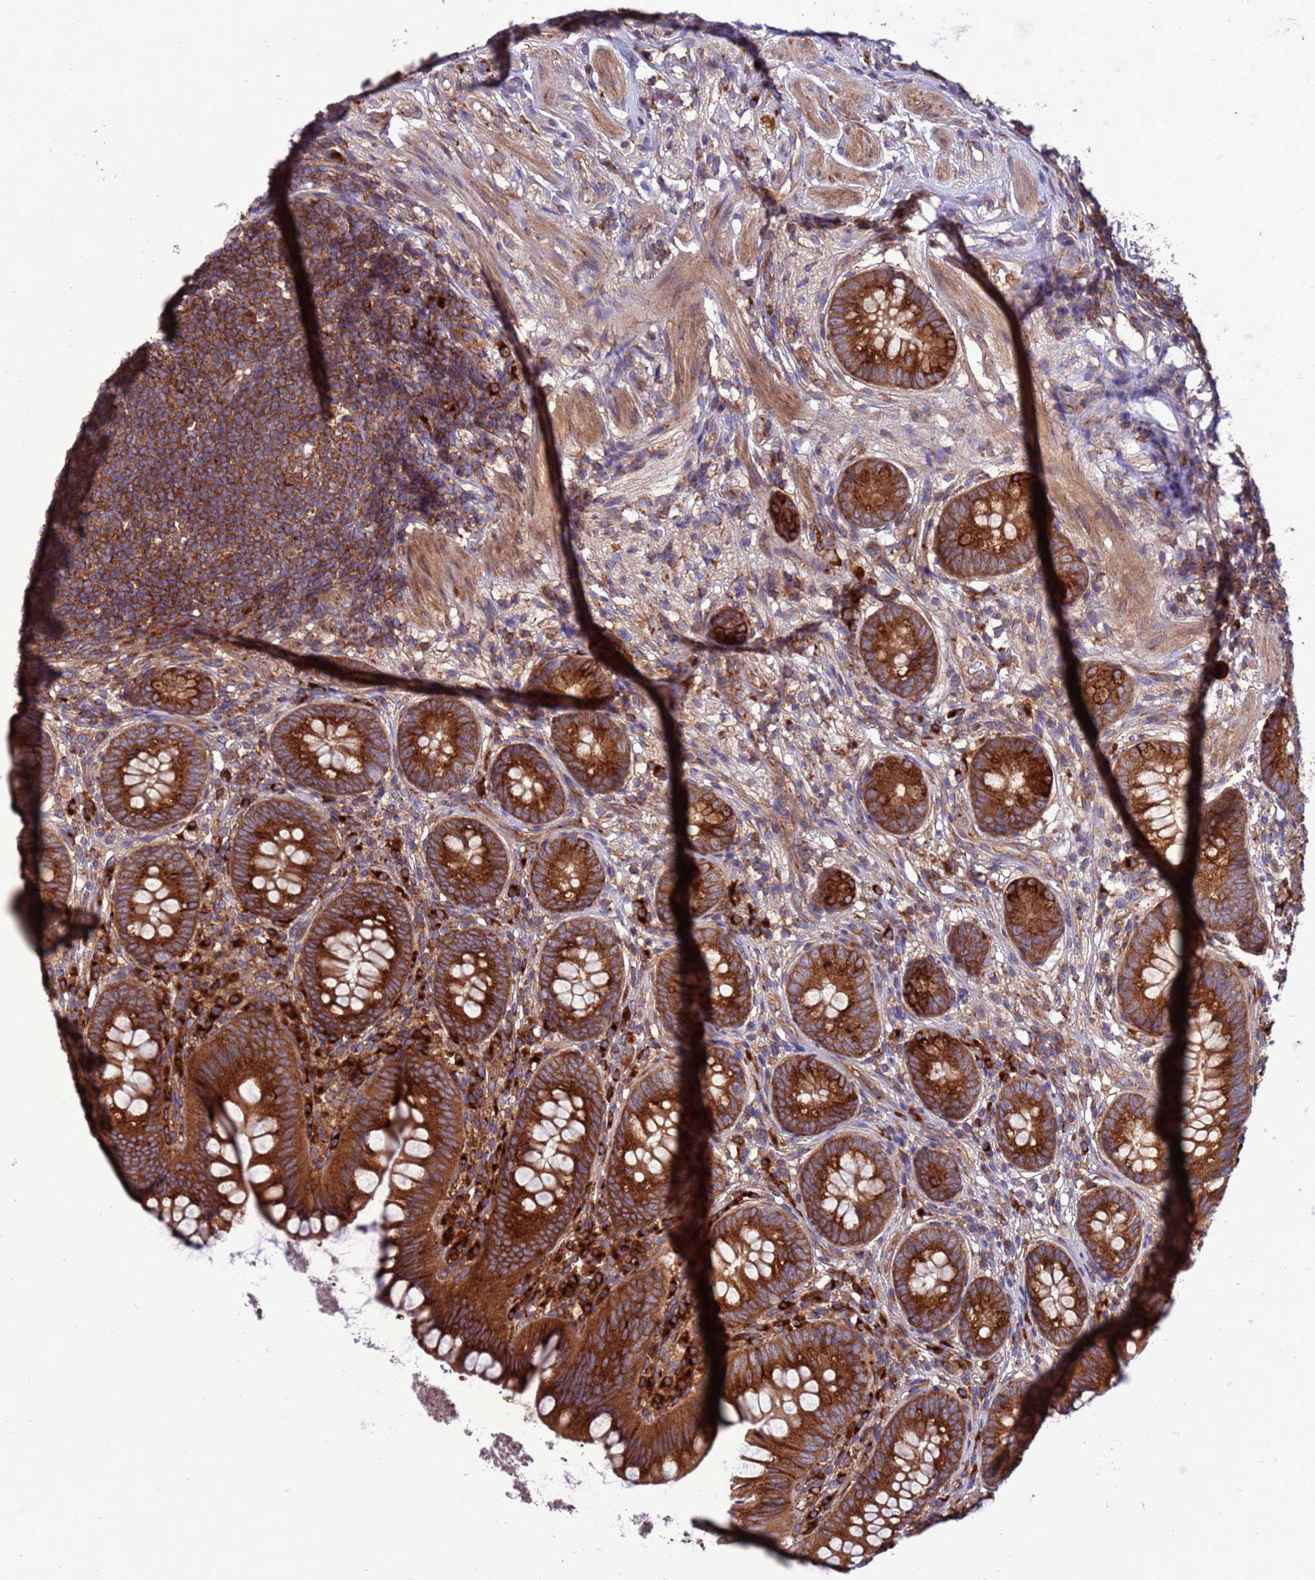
{"staining": {"intensity": "strong", "quantity": ">75%", "location": "cytoplasmic/membranous"}, "tissue": "appendix", "cell_type": "Glandular cells", "image_type": "normal", "snomed": [{"axis": "morphology", "description": "Normal tissue, NOS"}, {"axis": "topography", "description": "Appendix"}], "caption": "Protein staining of benign appendix exhibits strong cytoplasmic/membranous expression in approximately >75% of glandular cells.", "gene": "ZC3HAV1", "patient": {"sex": "female", "age": 62}}